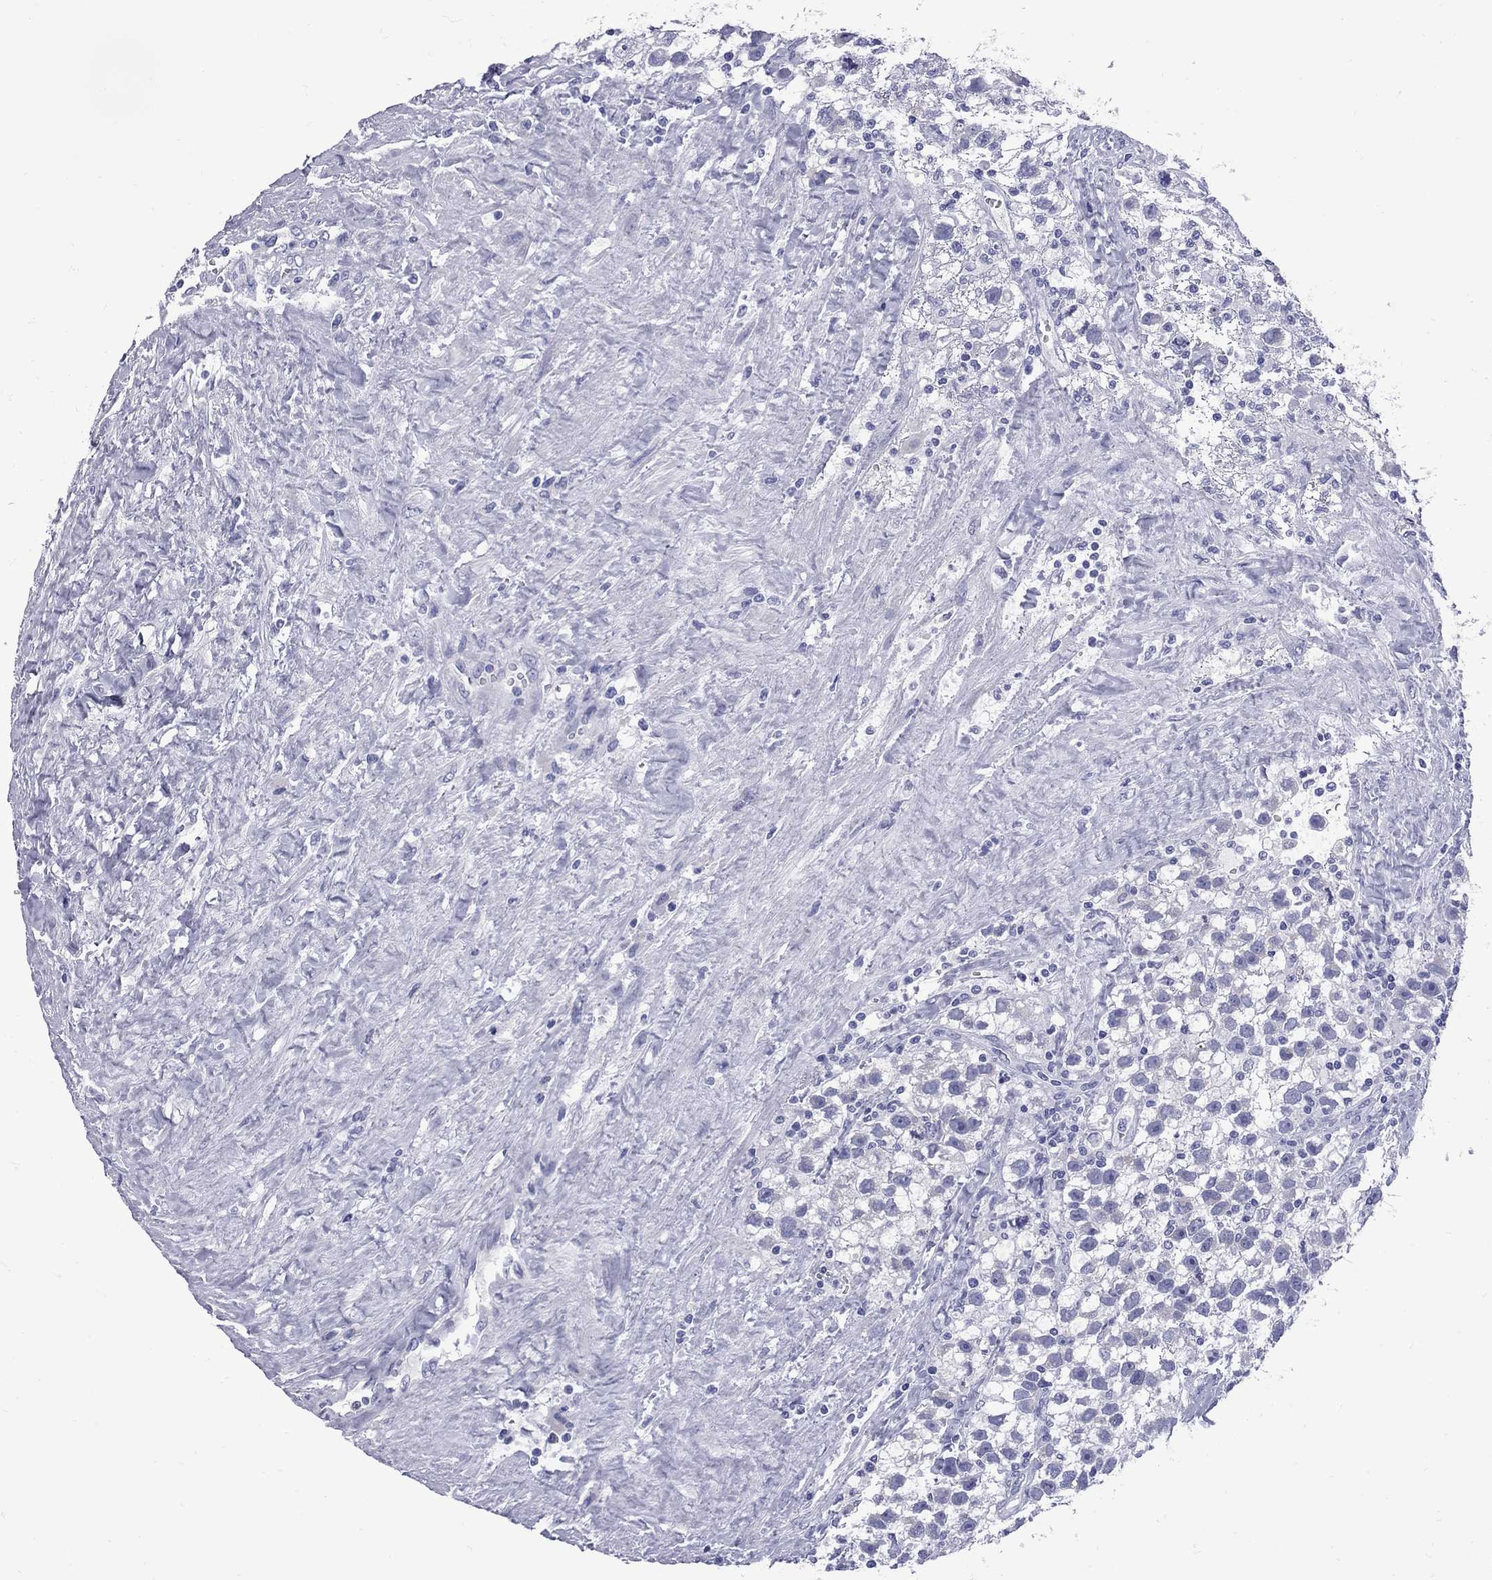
{"staining": {"intensity": "negative", "quantity": "none", "location": "none"}, "tissue": "testis cancer", "cell_type": "Tumor cells", "image_type": "cancer", "snomed": [{"axis": "morphology", "description": "Seminoma, NOS"}, {"axis": "topography", "description": "Testis"}], "caption": "DAB (3,3'-diaminobenzidine) immunohistochemical staining of human seminoma (testis) reveals no significant staining in tumor cells.", "gene": "EPPIN", "patient": {"sex": "male", "age": 43}}